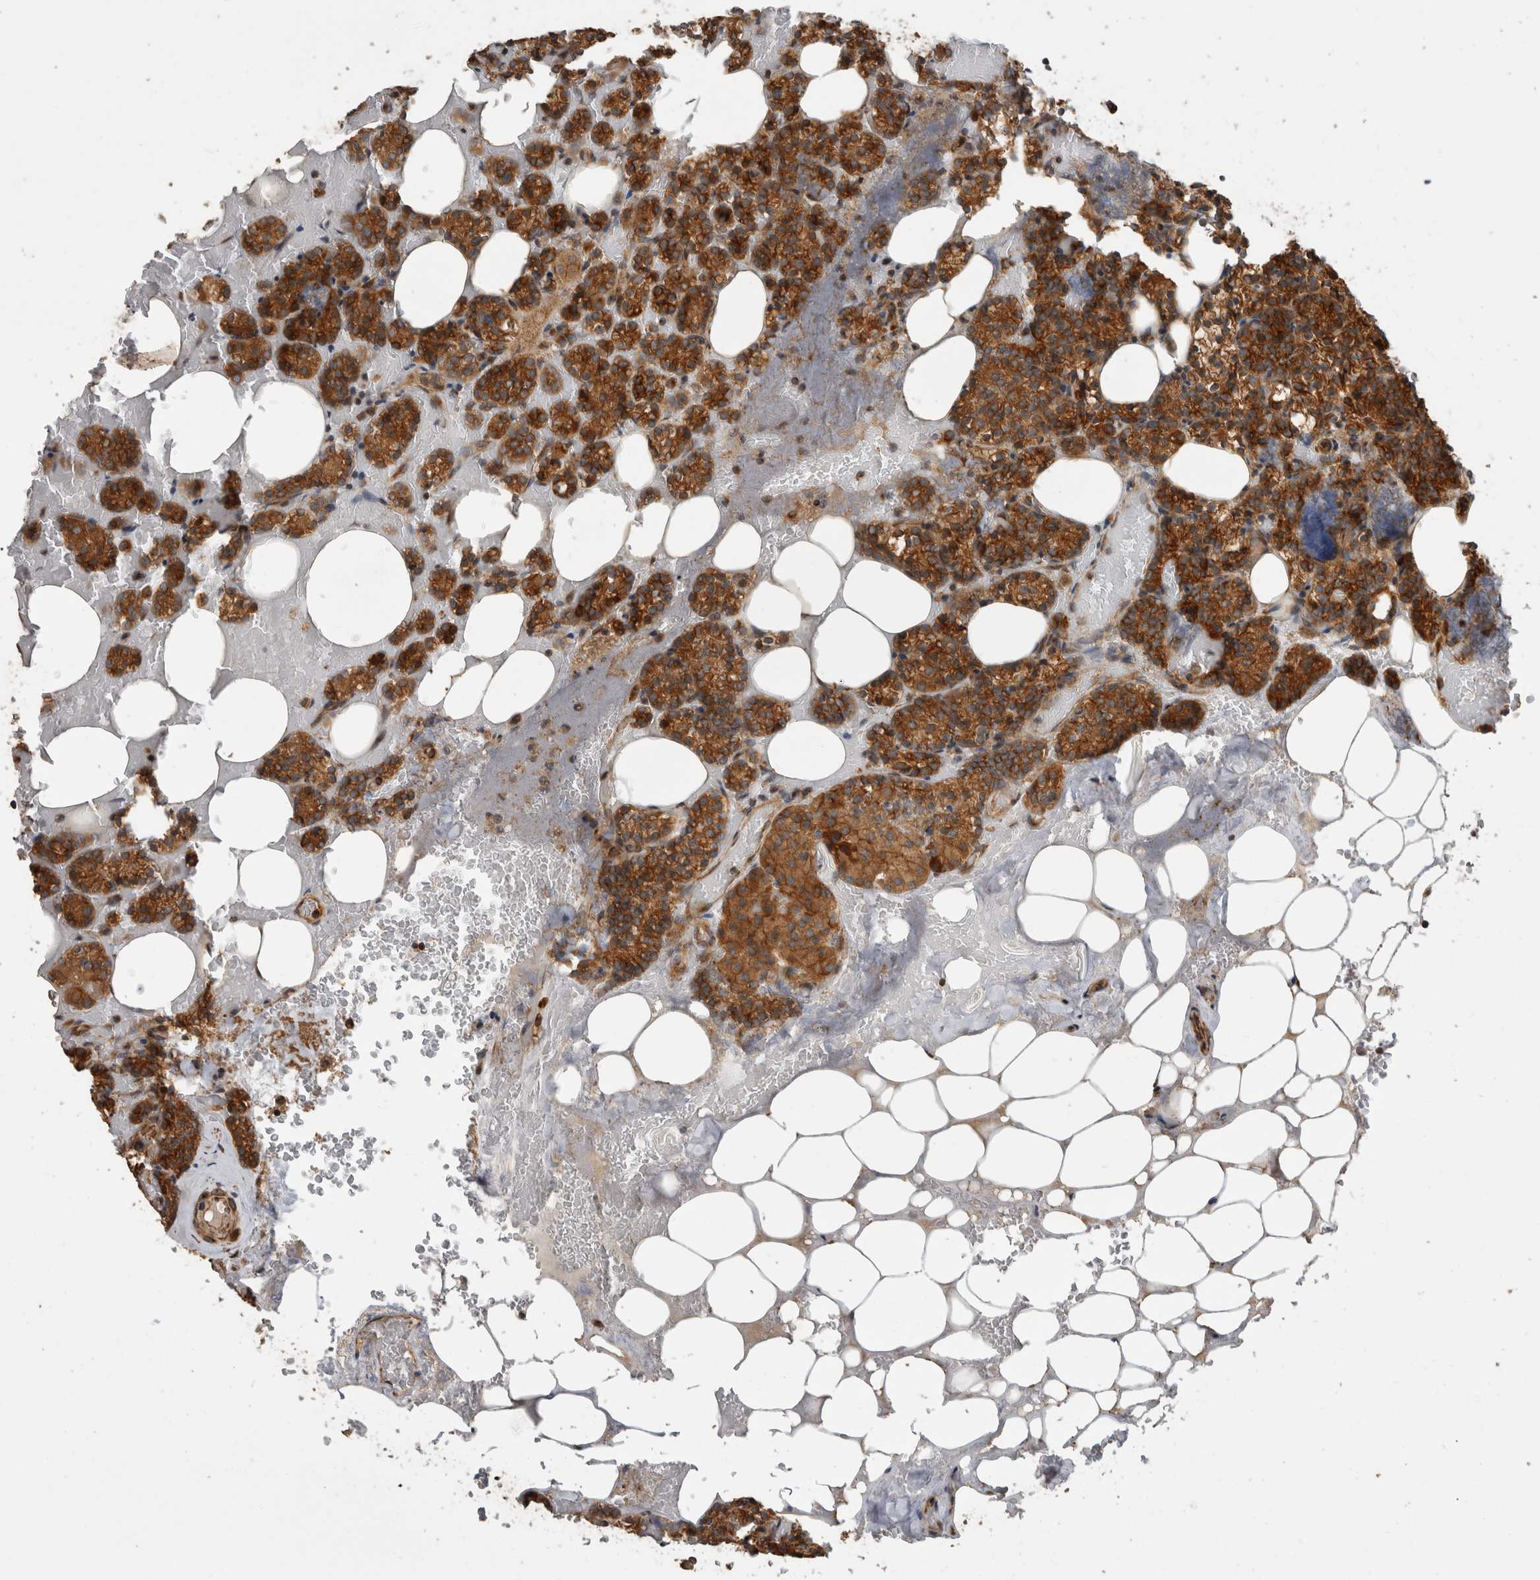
{"staining": {"intensity": "strong", "quantity": ">75%", "location": "cytoplasmic/membranous"}, "tissue": "parathyroid gland", "cell_type": "Glandular cells", "image_type": "normal", "snomed": [{"axis": "morphology", "description": "Normal tissue, NOS"}, {"axis": "topography", "description": "Parathyroid gland"}], "caption": "Immunohistochemical staining of benign human parathyroid gland reveals >75% levels of strong cytoplasmic/membranous protein staining in approximately >75% of glandular cells.", "gene": "PCDHB15", "patient": {"sex": "female", "age": 78}}